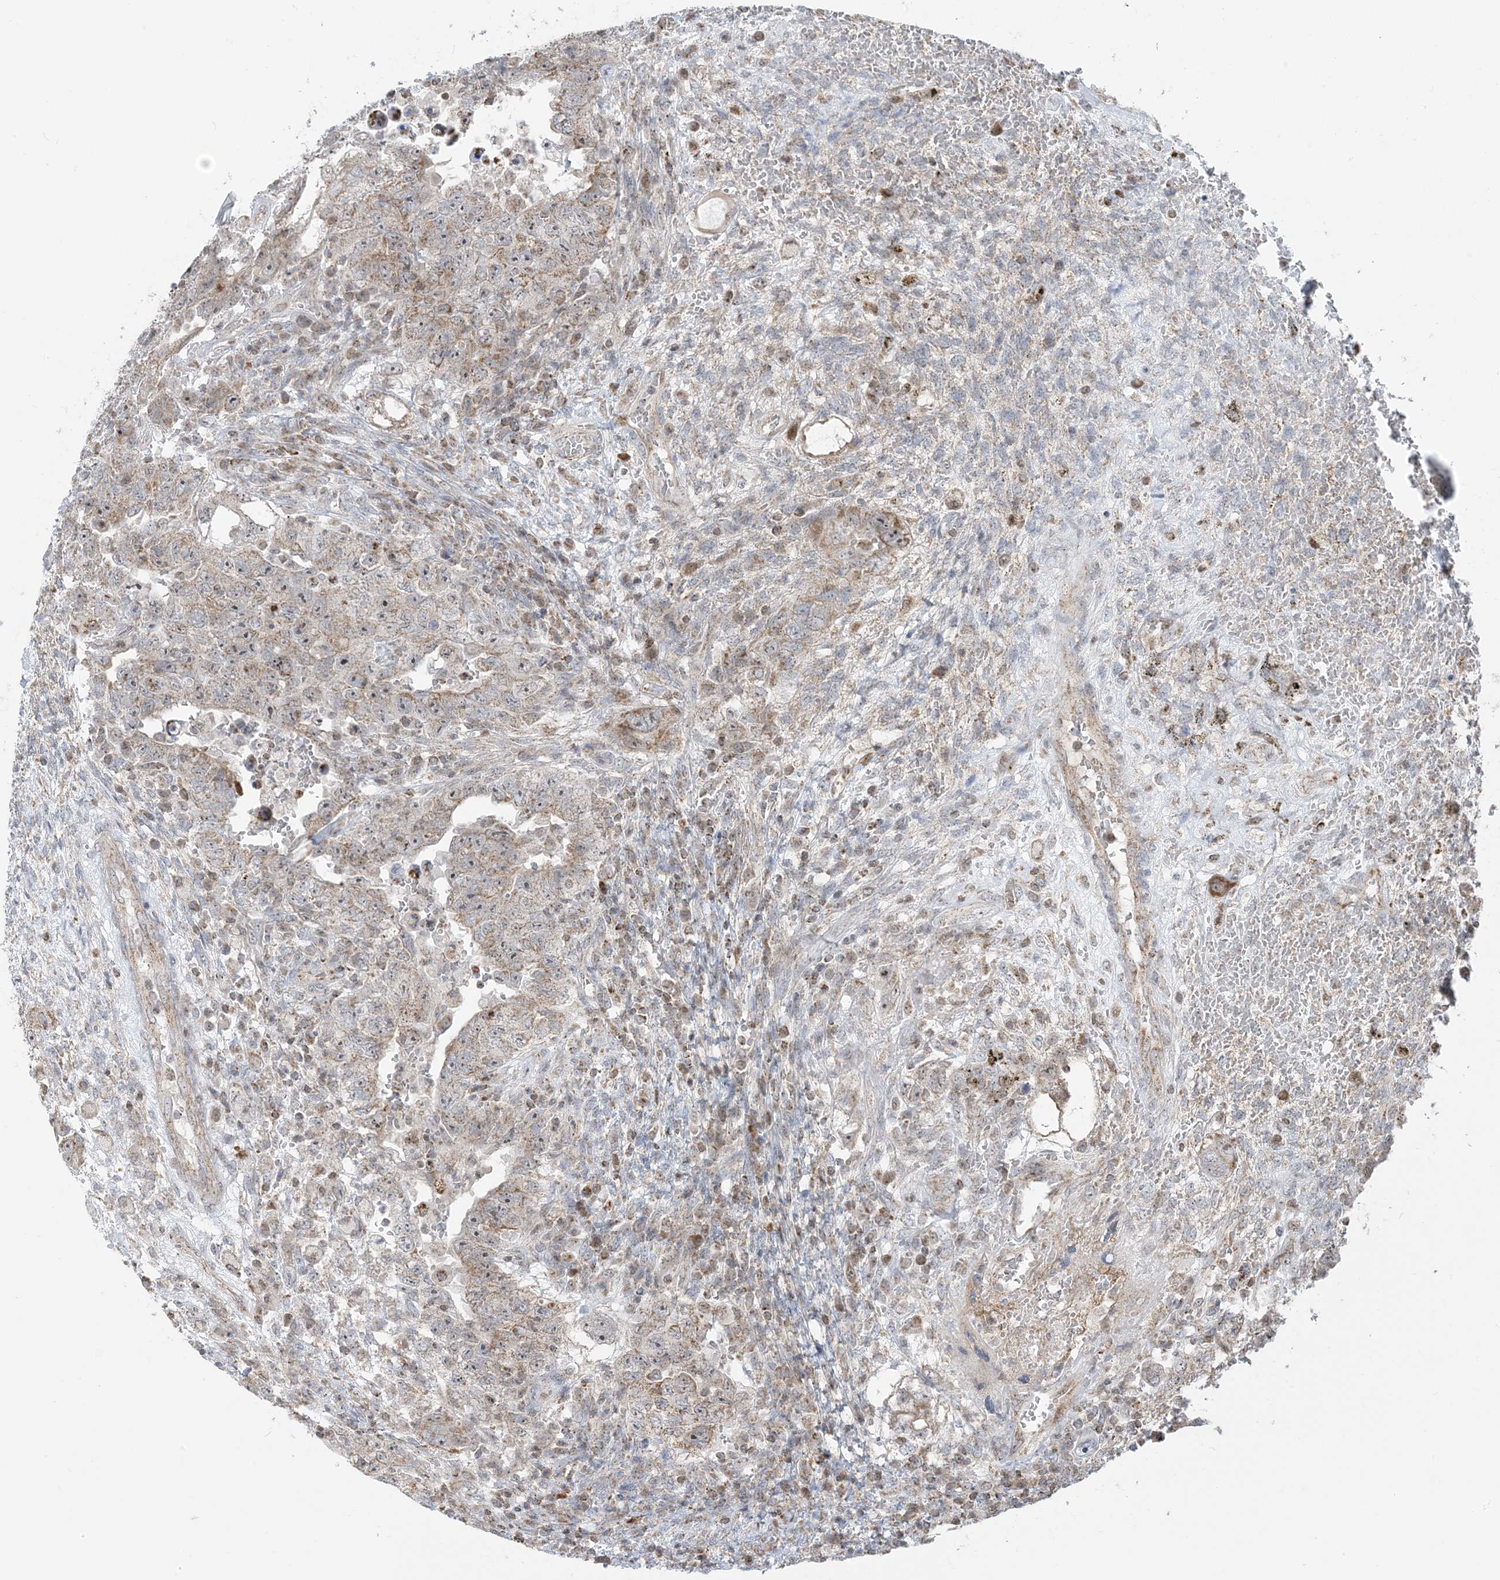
{"staining": {"intensity": "weak", "quantity": ">75%", "location": "cytoplasmic/membranous"}, "tissue": "testis cancer", "cell_type": "Tumor cells", "image_type": "cancer", "snomed": [{"axis": "morphology", "description": "Carcinoma, Embryonal, NOS"}, {"axis": "topography", "description": "Testis"}], "caption": "Protein staining exhibits weak cytoplasmic/membranous positivity in approximately >75% of tumor cells in testis cancer (embryonal carcinoma).", "gene": "MAPKBP1", "patient": {"sex": "male", "age": 26}}